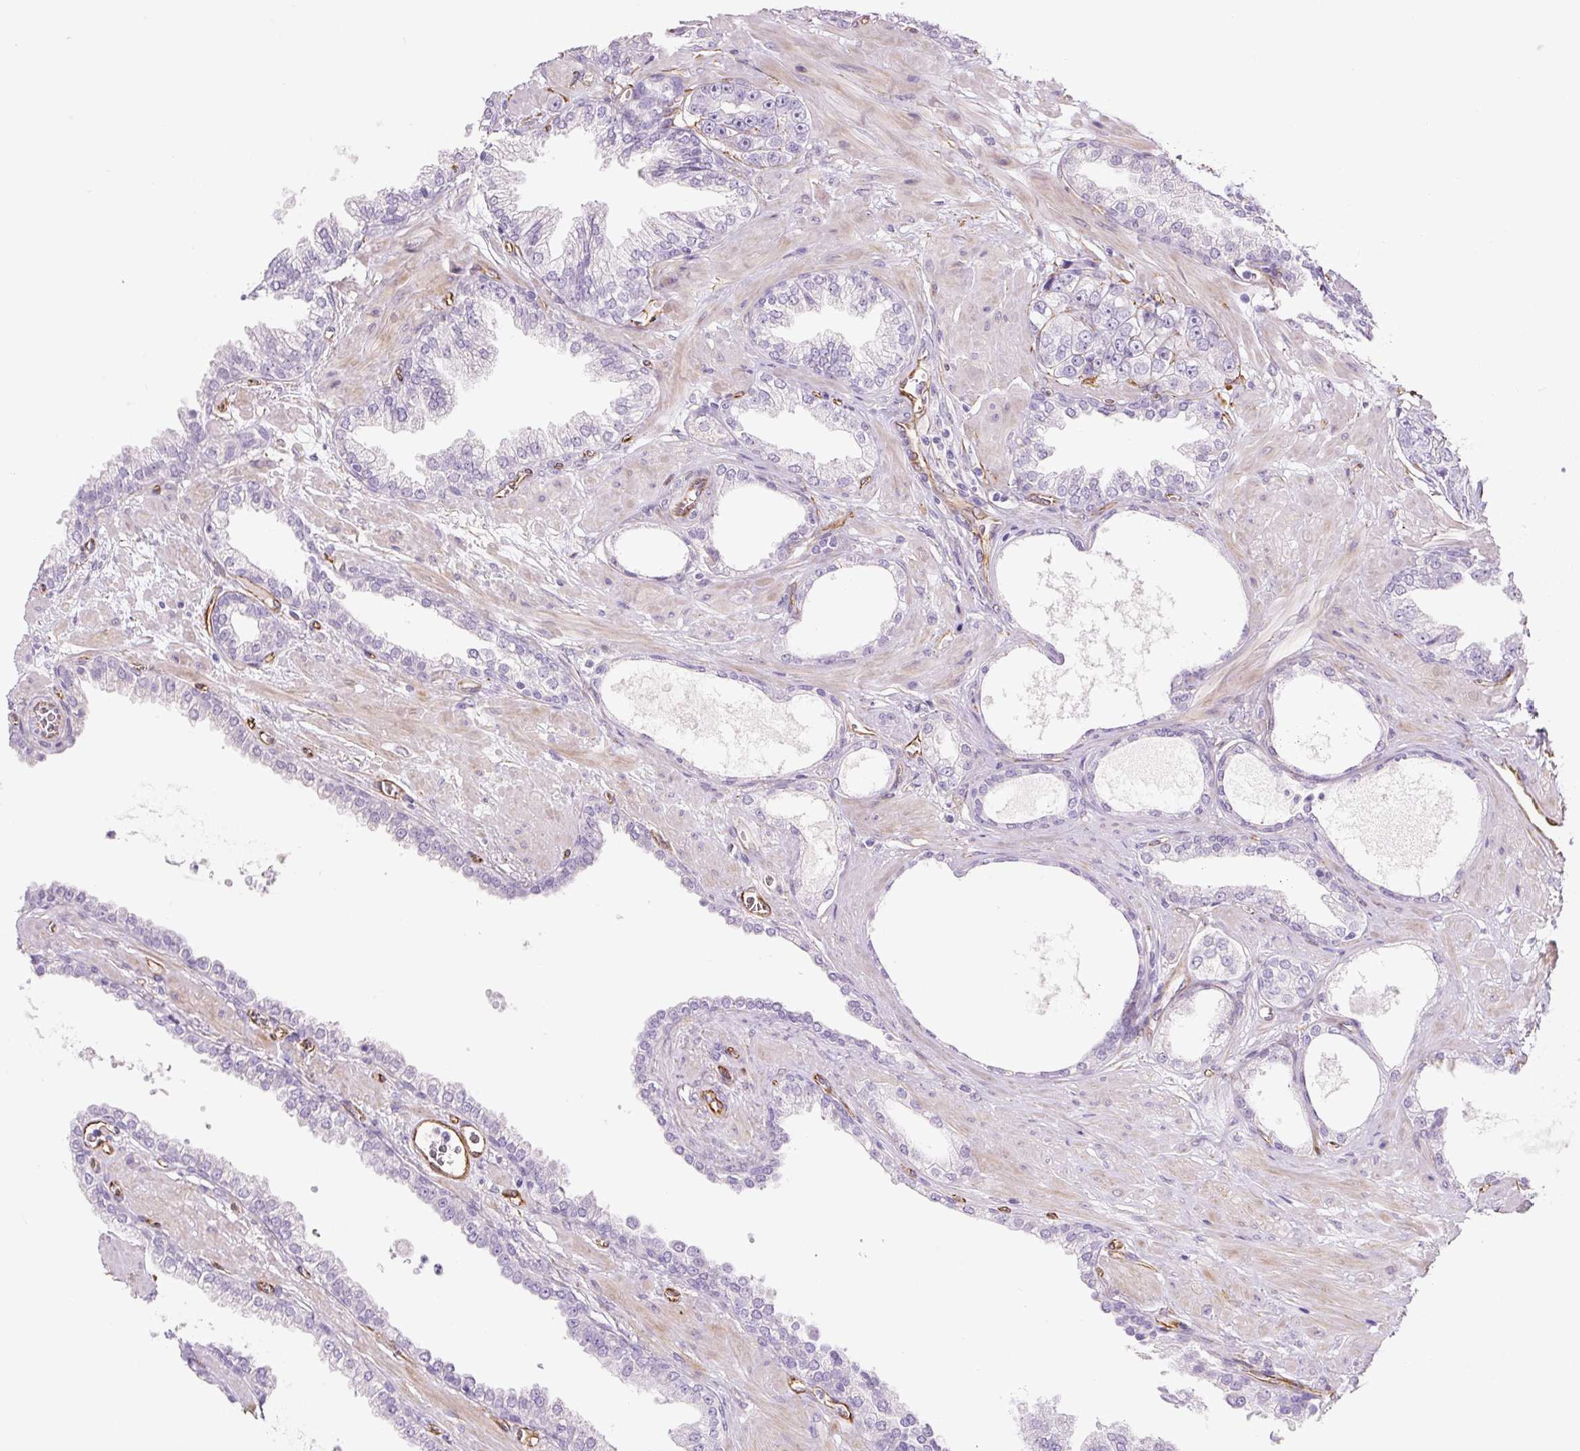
{"staining": {"intensity": "negative", "quantity": "none", "location": "none"}, "tissue": "prostate cancer", "cell_type": "Tumor cells", "image_type": "cancer", "snomed": [{"axis": "morphology", "description": "Adenocarcinoma, High grade"}, {"axis": "topography", "description": "Prostate"}], "caption": "Tumor cells show no significant positivity in high-grade adenocarcinoma (prostate).", "gene": "NES", "patient": {"sex": "male", "age": 71}}